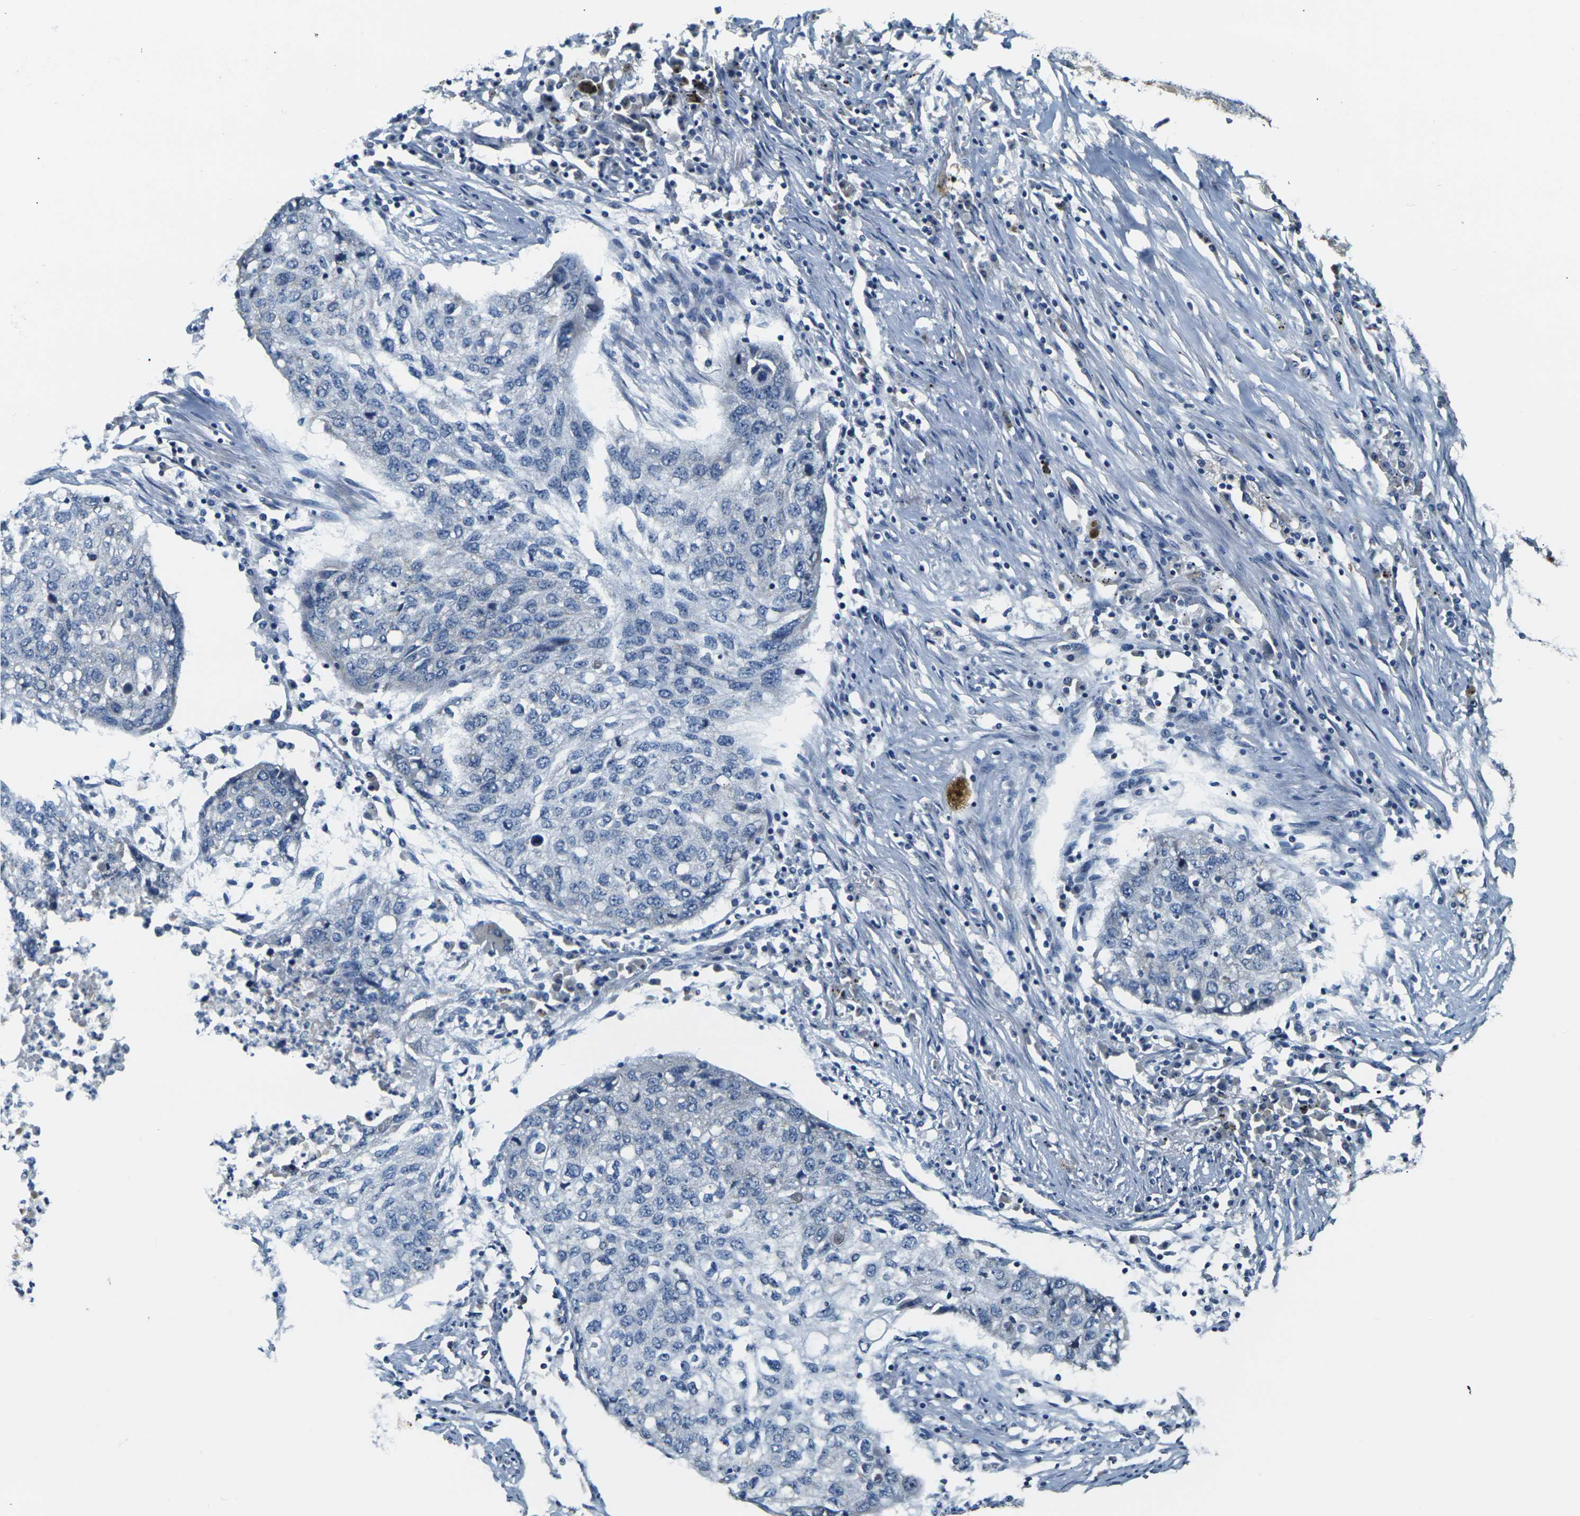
{"staining": {"intensity": "negative", "quantity": "none", "location": "none"}, "tissue": "lung cancer", "cell_type": "Tumor cells", "image_type": "cancer", "snomed": [{"axis": "morphology", "description": "Squamous cell carcinoma, NOS"}, {"axis": "topography", "description": "Lung"}], "caption": "Lung cancer was stained to show a protein in brown. There is no significant positivity in tumor cells.", "gene": "SHISAL2B", "patient": {"sex": "female", "age": 63}}